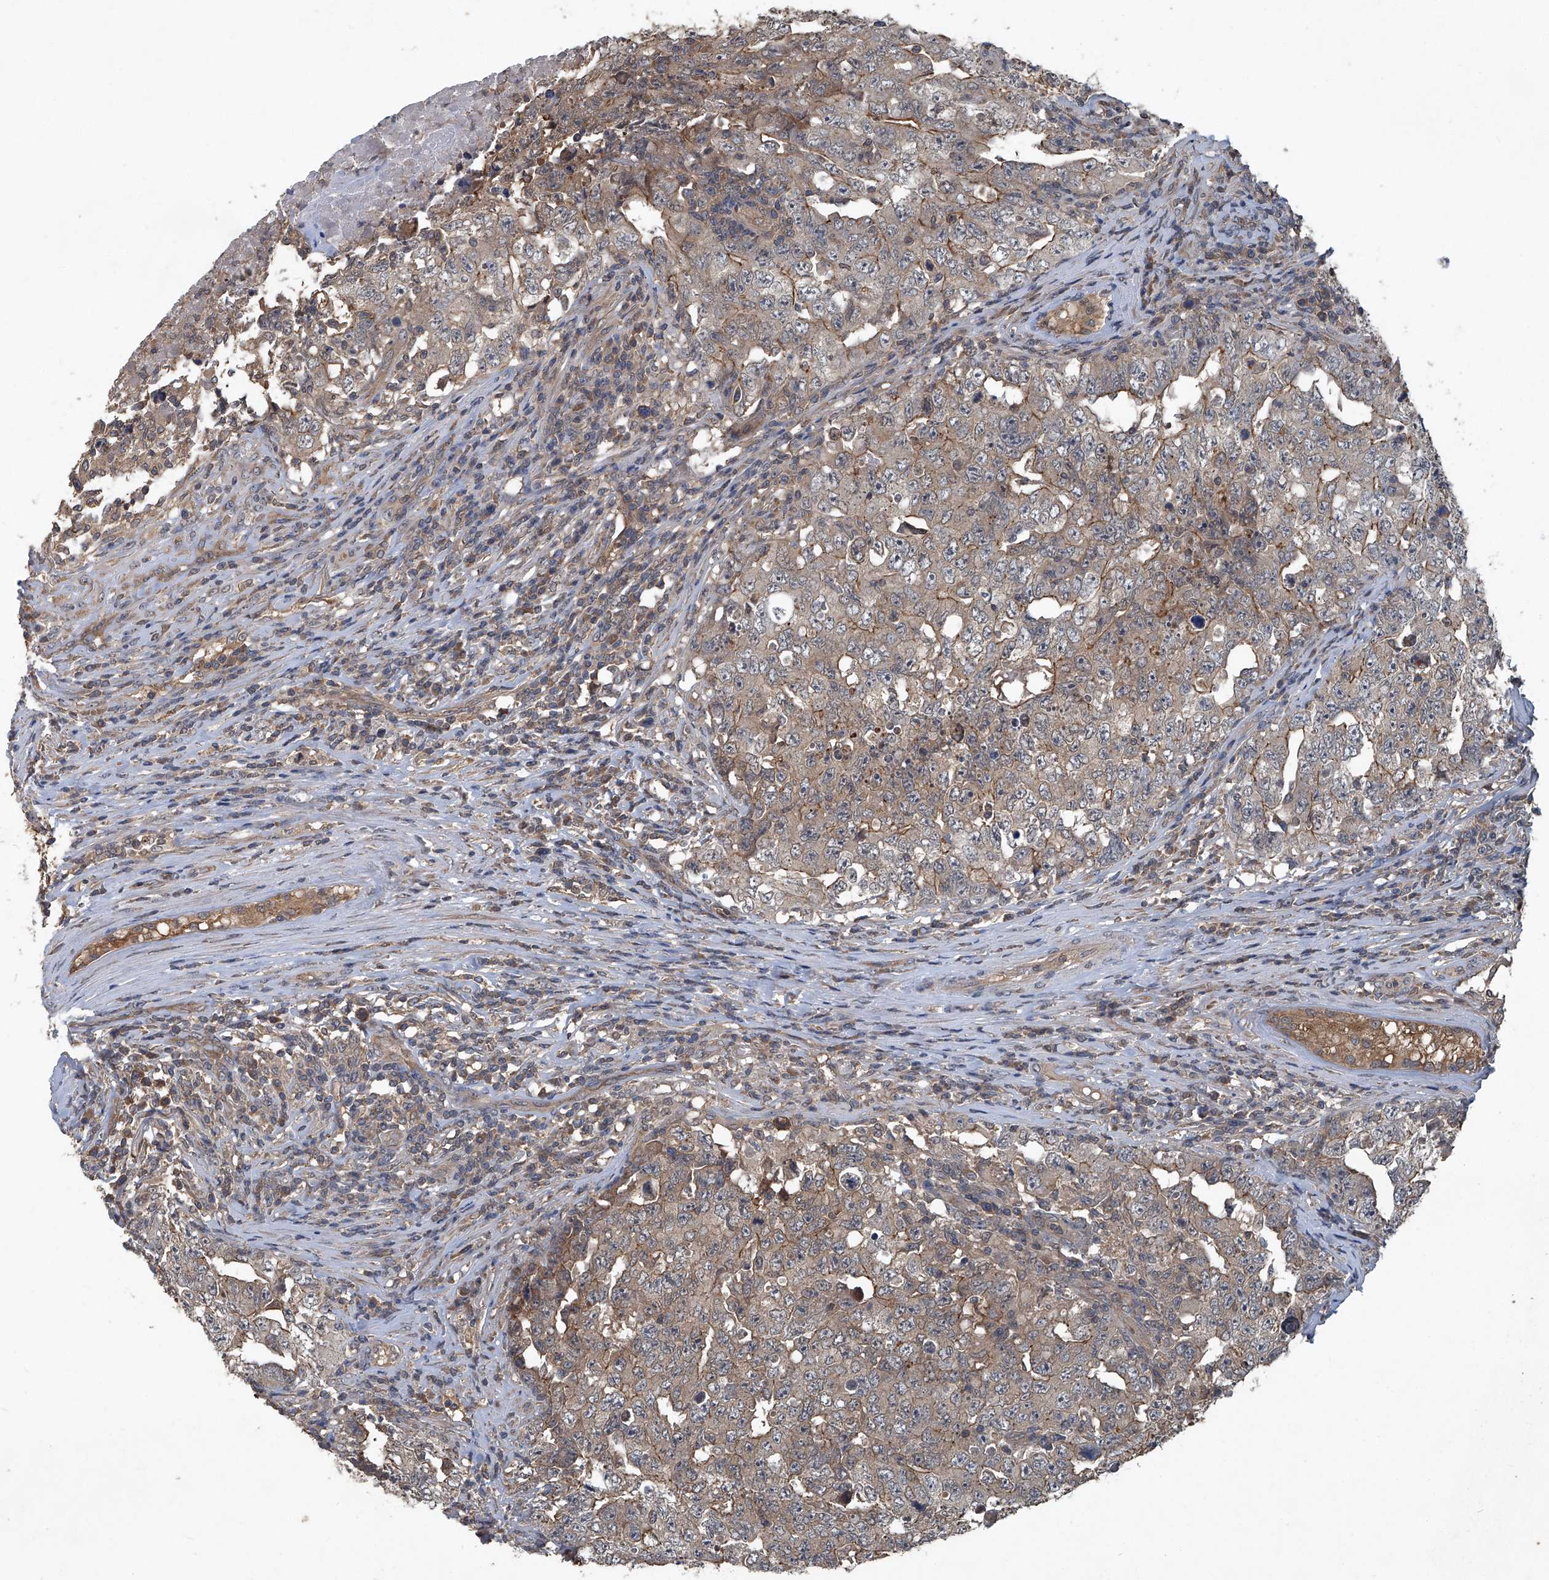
{"staining": {"intensity": "weak", "quantity": ">75%", "location": "cytoplasmic/membranous"}, "tissue": "testis cancer", "cell_type": "Tumor cells", "image_type": "cancer", "snomed": [{"axis": "morphology", "description": "Carcinoma, Embryonal, NOS"}, {"axis": "topography", "description": "Testis"}], "caption": "Protein staining shows weak cytoplasmic/membranous positivity in about >75% of tumor cells in testis embryonal carcinoma.", "gene": "ANKRD34A", "patient": {"sex": "male", "age": 26}}